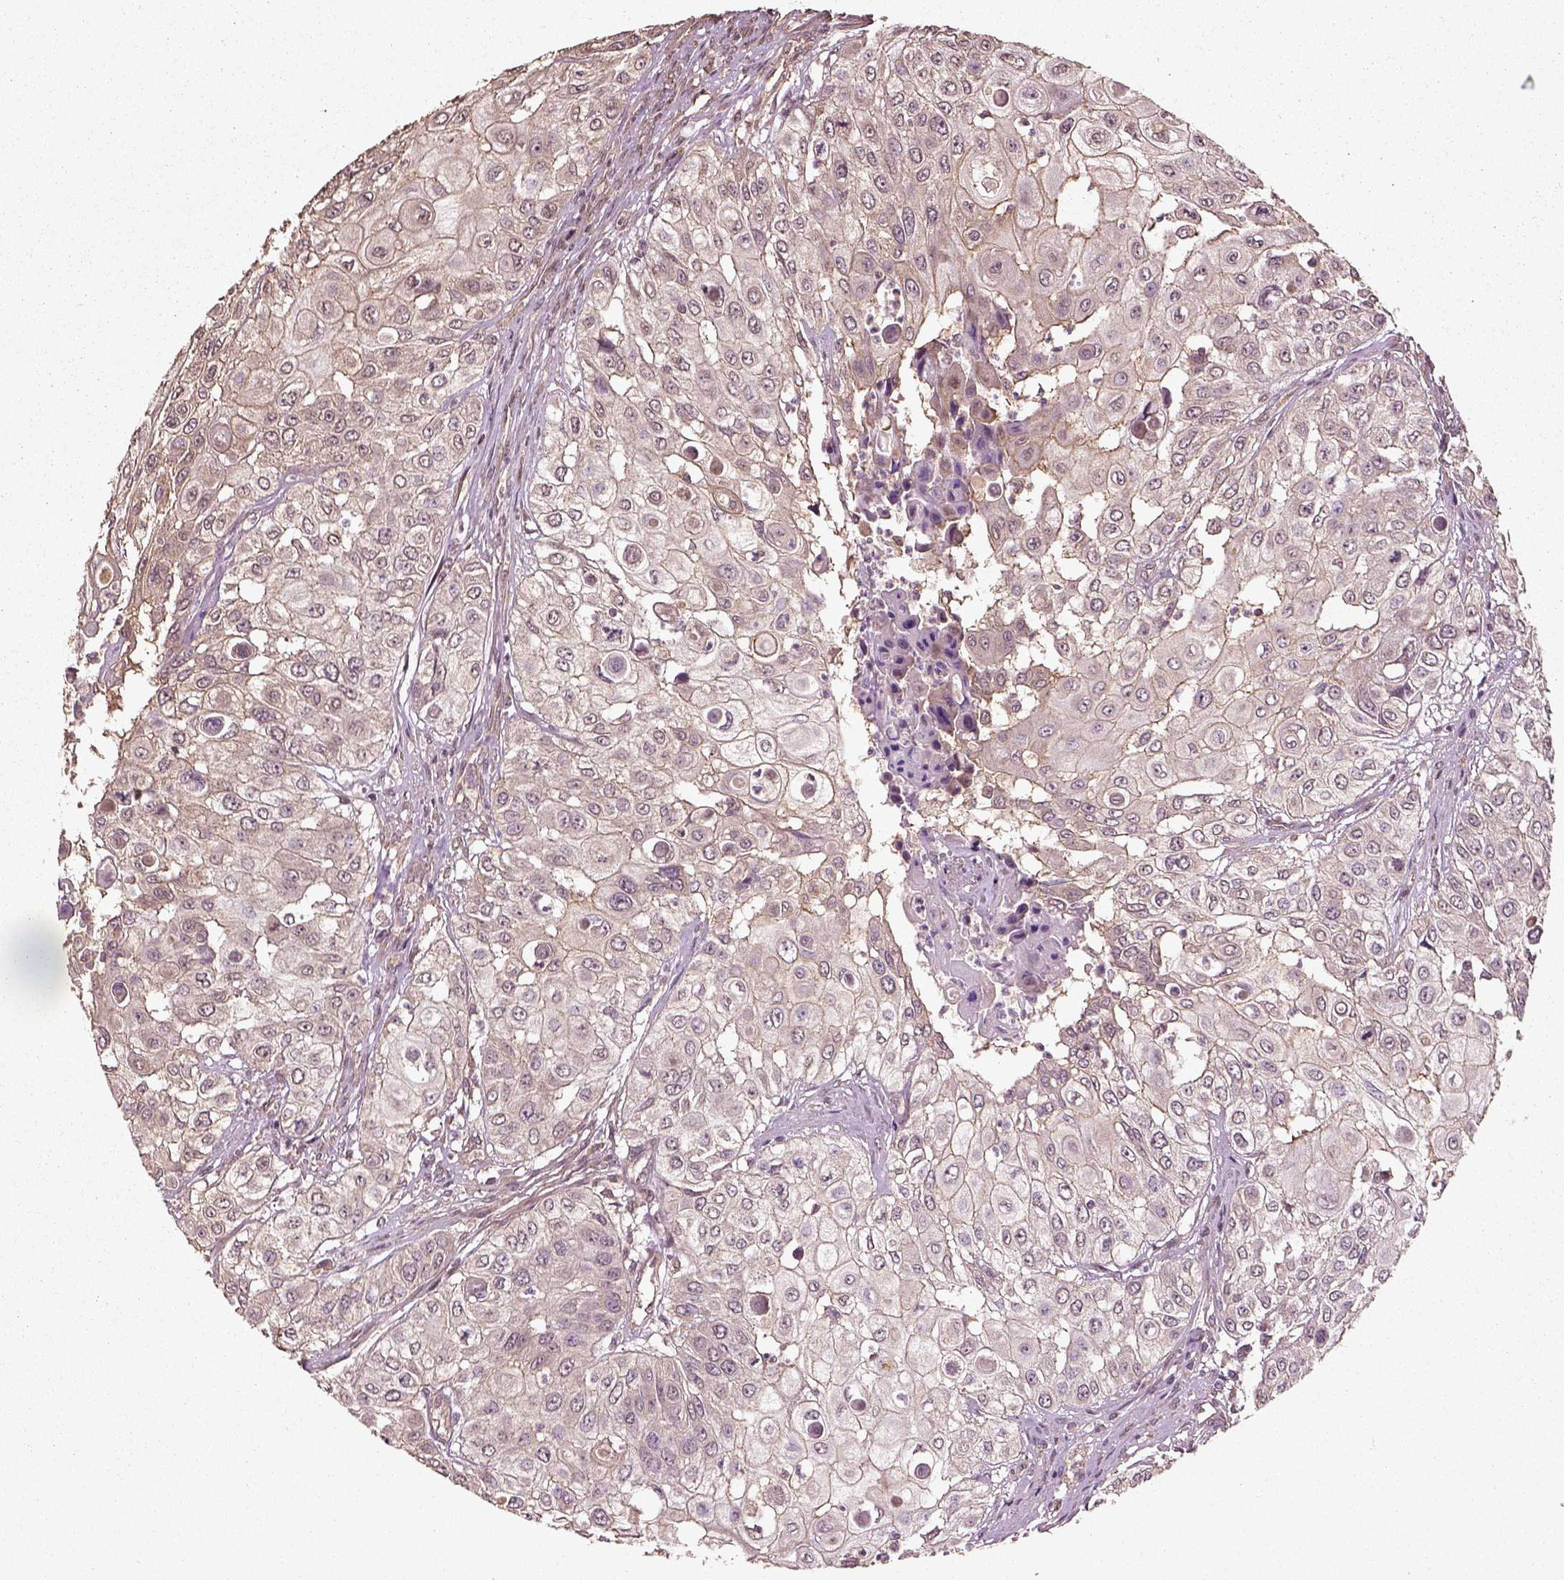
{"staining": {"intensity": "weak", "quantity": "25%-75%", "location": "cytoplasmic/membranous"}, "tissue": "urothelial cancer", "cell_type": "Tumor cells", "image_type": "cancer", "snomed": [{"axis": "morphology", "description": "Urothelial carcinoma, High grade"}, {"axis": "topography", "description": "Urinary bladder"}], "caption": "IHC image of high-grade urothelial carcinoma stained for a protein (brown), which shows low levels of weak cytoplasmic/membranous positivity in approximately 25%-75% of tumor cells.", "gene": "ERV3-1", "patient": {"sex": "female", "age": 79}}